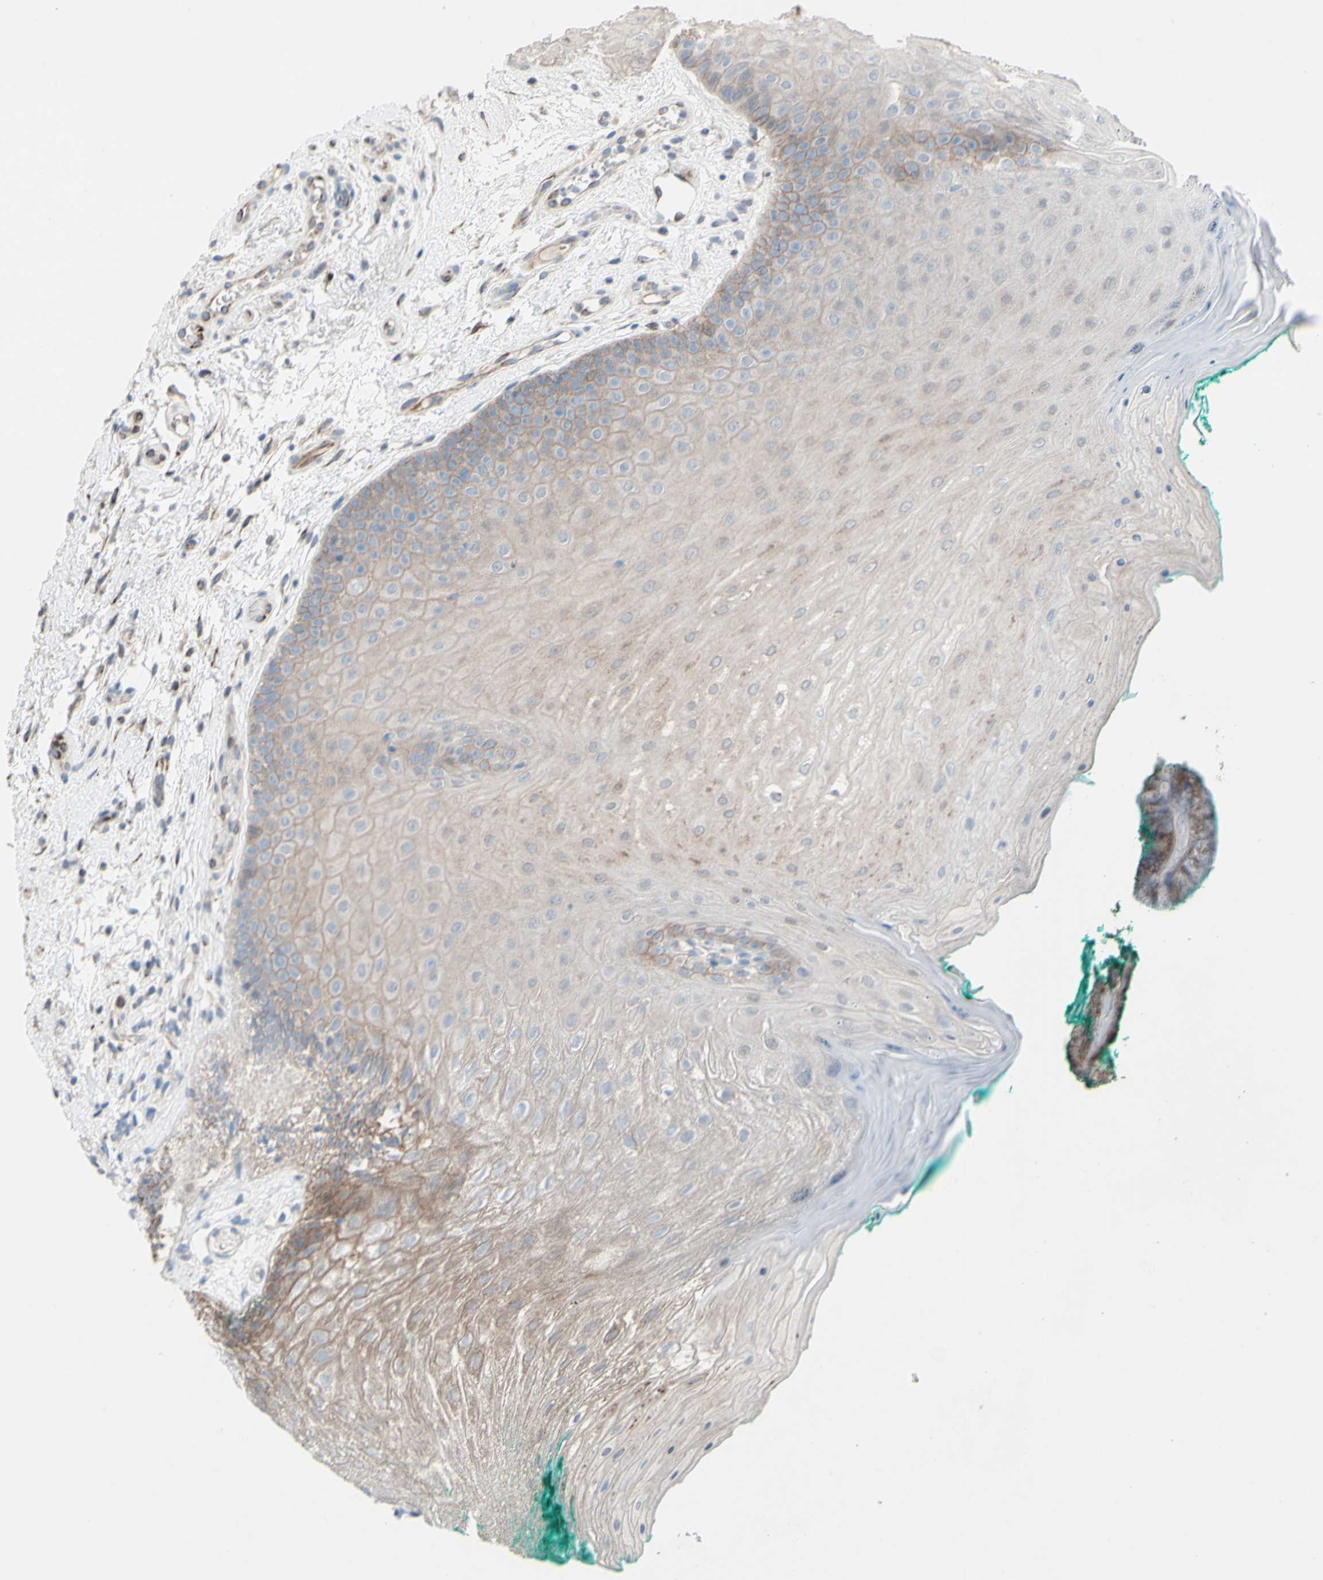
{"staining": {"intensity": "moderate", "quantity": "25%-75%", "location": "cytoplasmic/membranous"}, "tissue": "oral mucosa", "cell_type": "Squamous epithelial cells", "image_type": "normal", "snomed": [{"axis": "morphology", "description": "Normal tissue, NOS"}, {"axis": "topography", "description": "Skeletal muscle"}, {"axis": "topography", "description": "Oral tissue"}], "caption": "This image shows normal oral mucosa stained with immunohistochemistry to label a protein in brown. The cytoplasmic/membranous of squamous epithelial cells show moderate positivity for the protein. Nuclei are counter-stained blue.", "gene": "CDCP1", "patient": {"sex": "male", "age": 58}}